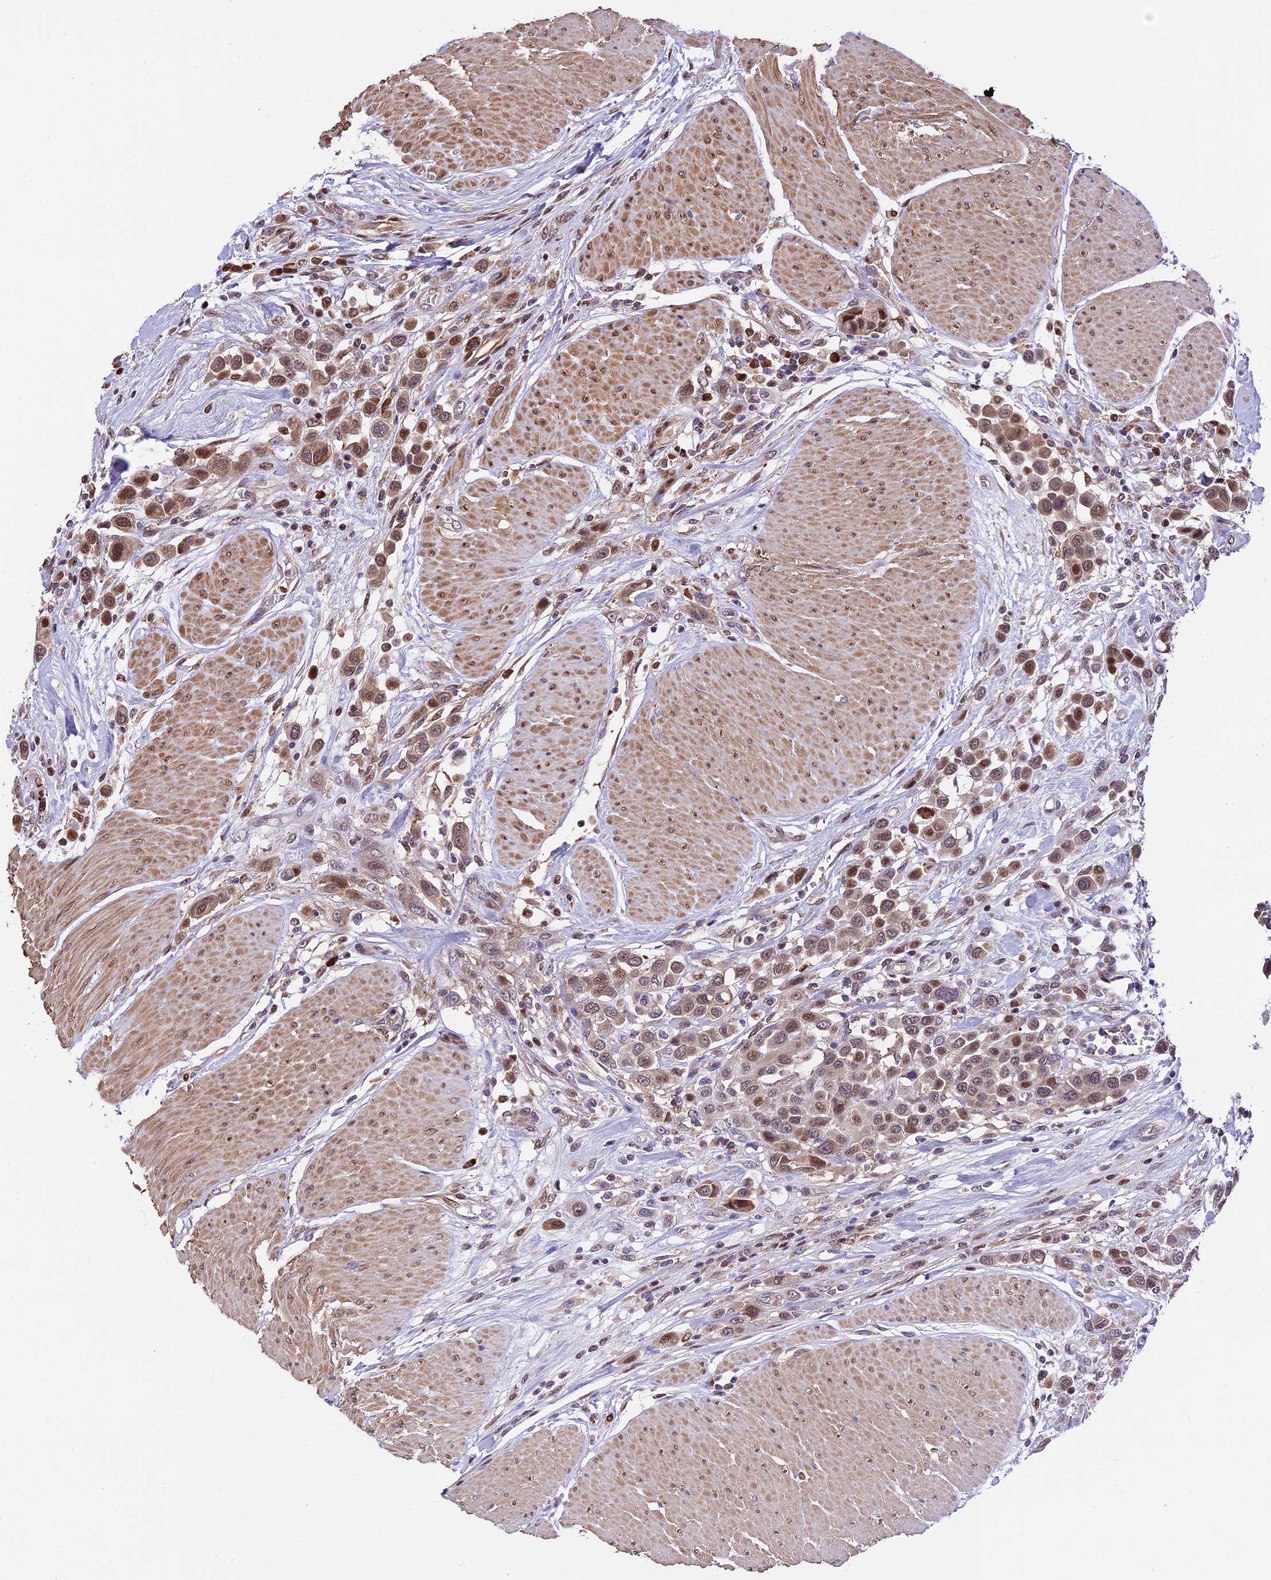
{"staining": {"intensity": "moderate", "quantity": ">75%", "location": "cytoplasmic/membranous,nuclear"}, "tissue": "urothelial cancer", "cell_type": "Tumor cells", "image_type": "cancer", "snomed": [{"axis": "morphology", "description": "Urothelial carcinoma, High grade"}, {"axis": "topography", "description": "Urinary bladder"}], "caption": "A high-resolution photomicrograph shows immunohistochemistry staining of high-grade urothelial carcinoma, which displays moderate cytoplasmic/membranous and nuclear positivity in about >75% of tumor cells.", "gene": "HERPUD1", "patient": {"sex": "male", "age": 50}}